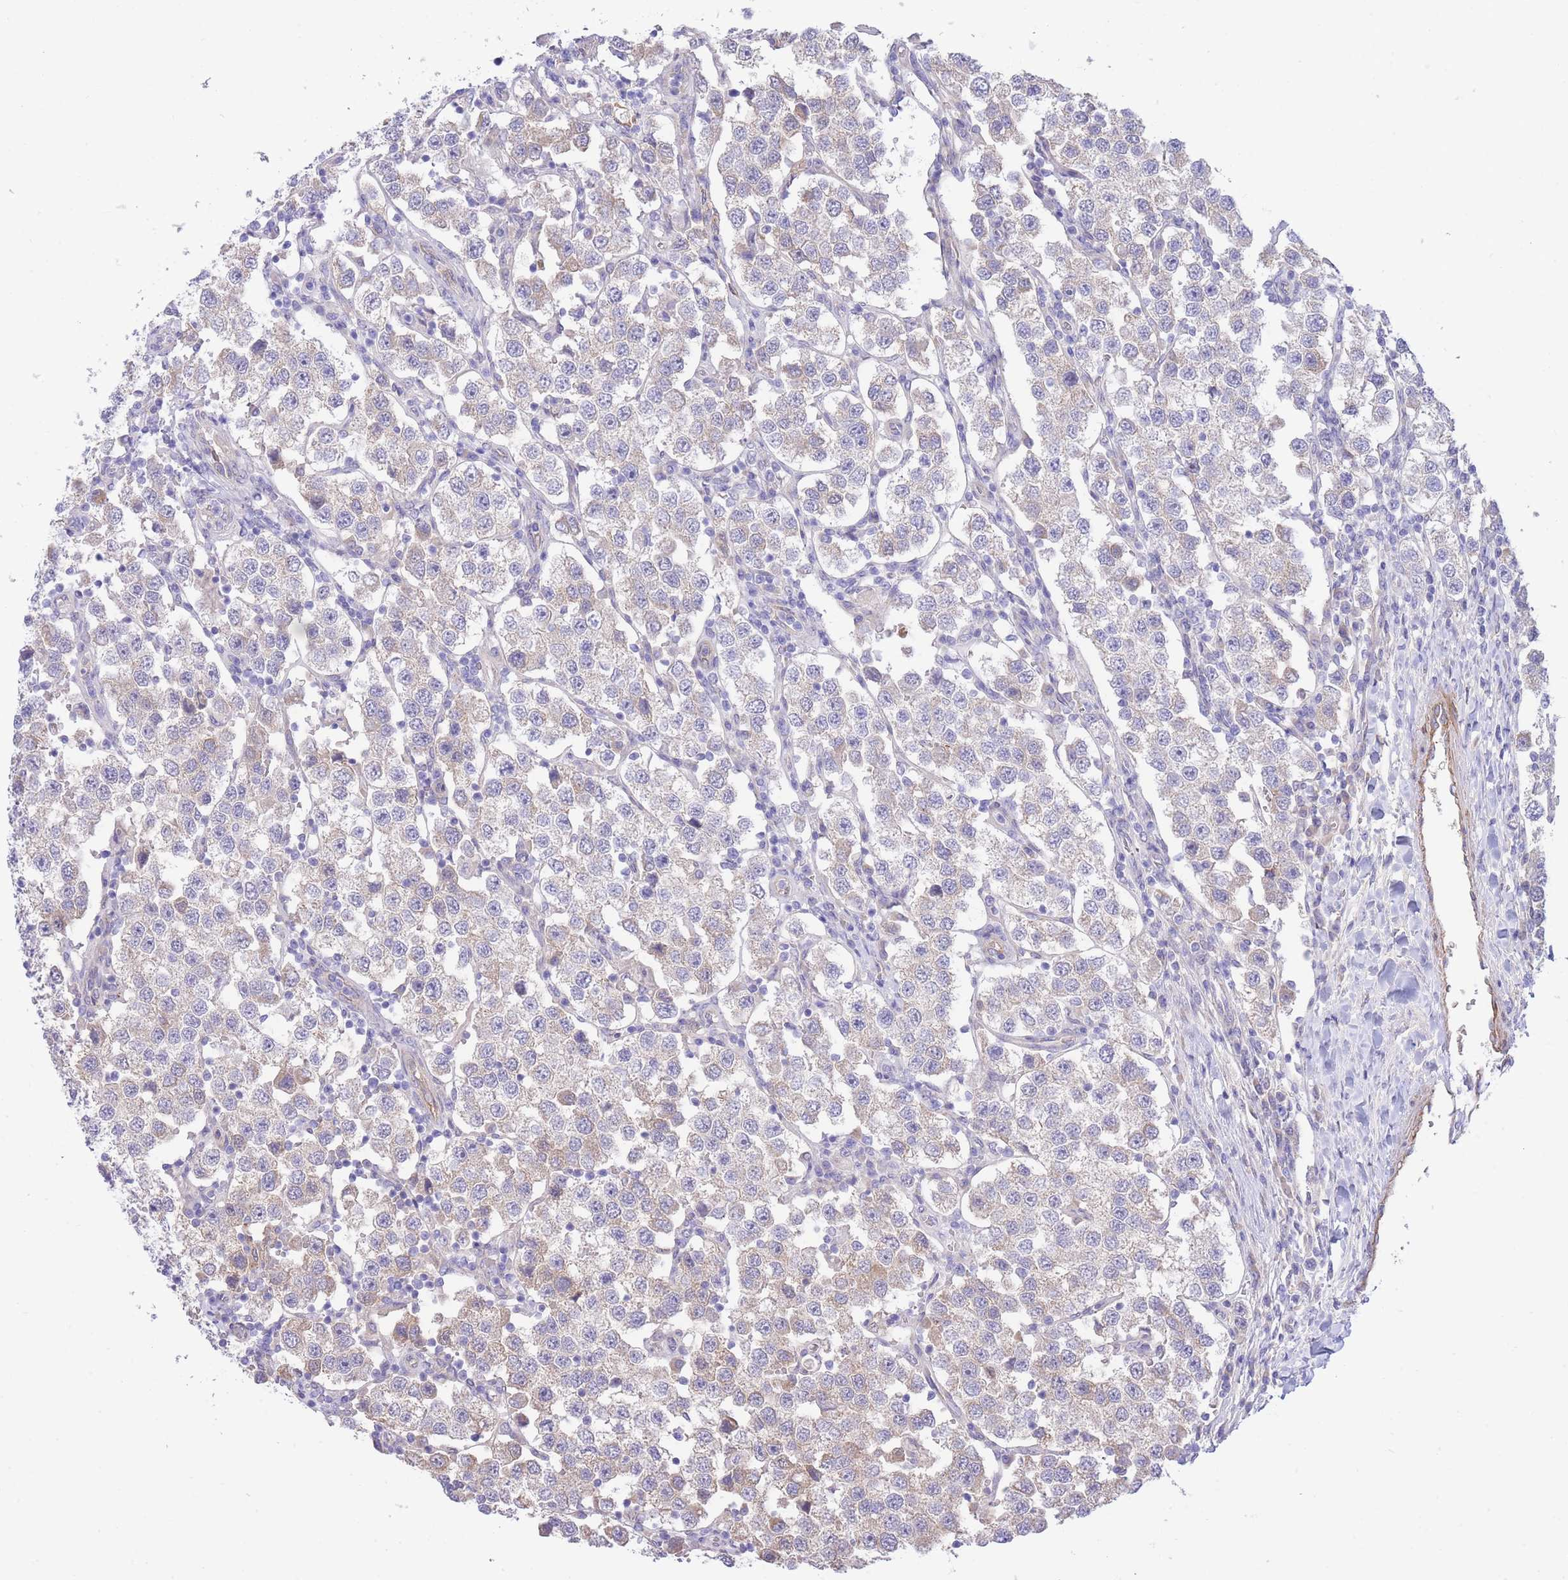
{"staining": {"intensity": "weak", "quantity": "25%-75%", "location": "cytoplasmic/membranous"}, "tissue": "testis cancer", "cell_type": "Tumor cells", "image_type": "cancer", "snomed": [{"axis": "morphology", "description": "Seminoma, NOS"}, {"axis": "topography", "description": "Testis"}], "caption": "Immunohistochemistry micrograph of testis cancer (seminoma) stained for a protein (brown), which exhibits low levels of weak cytoplasmic/membranous positivity in approximately 25%-75% of tumor cells.", "gene": "PGM1", "patient": {"sex": "male", "age": 37}}